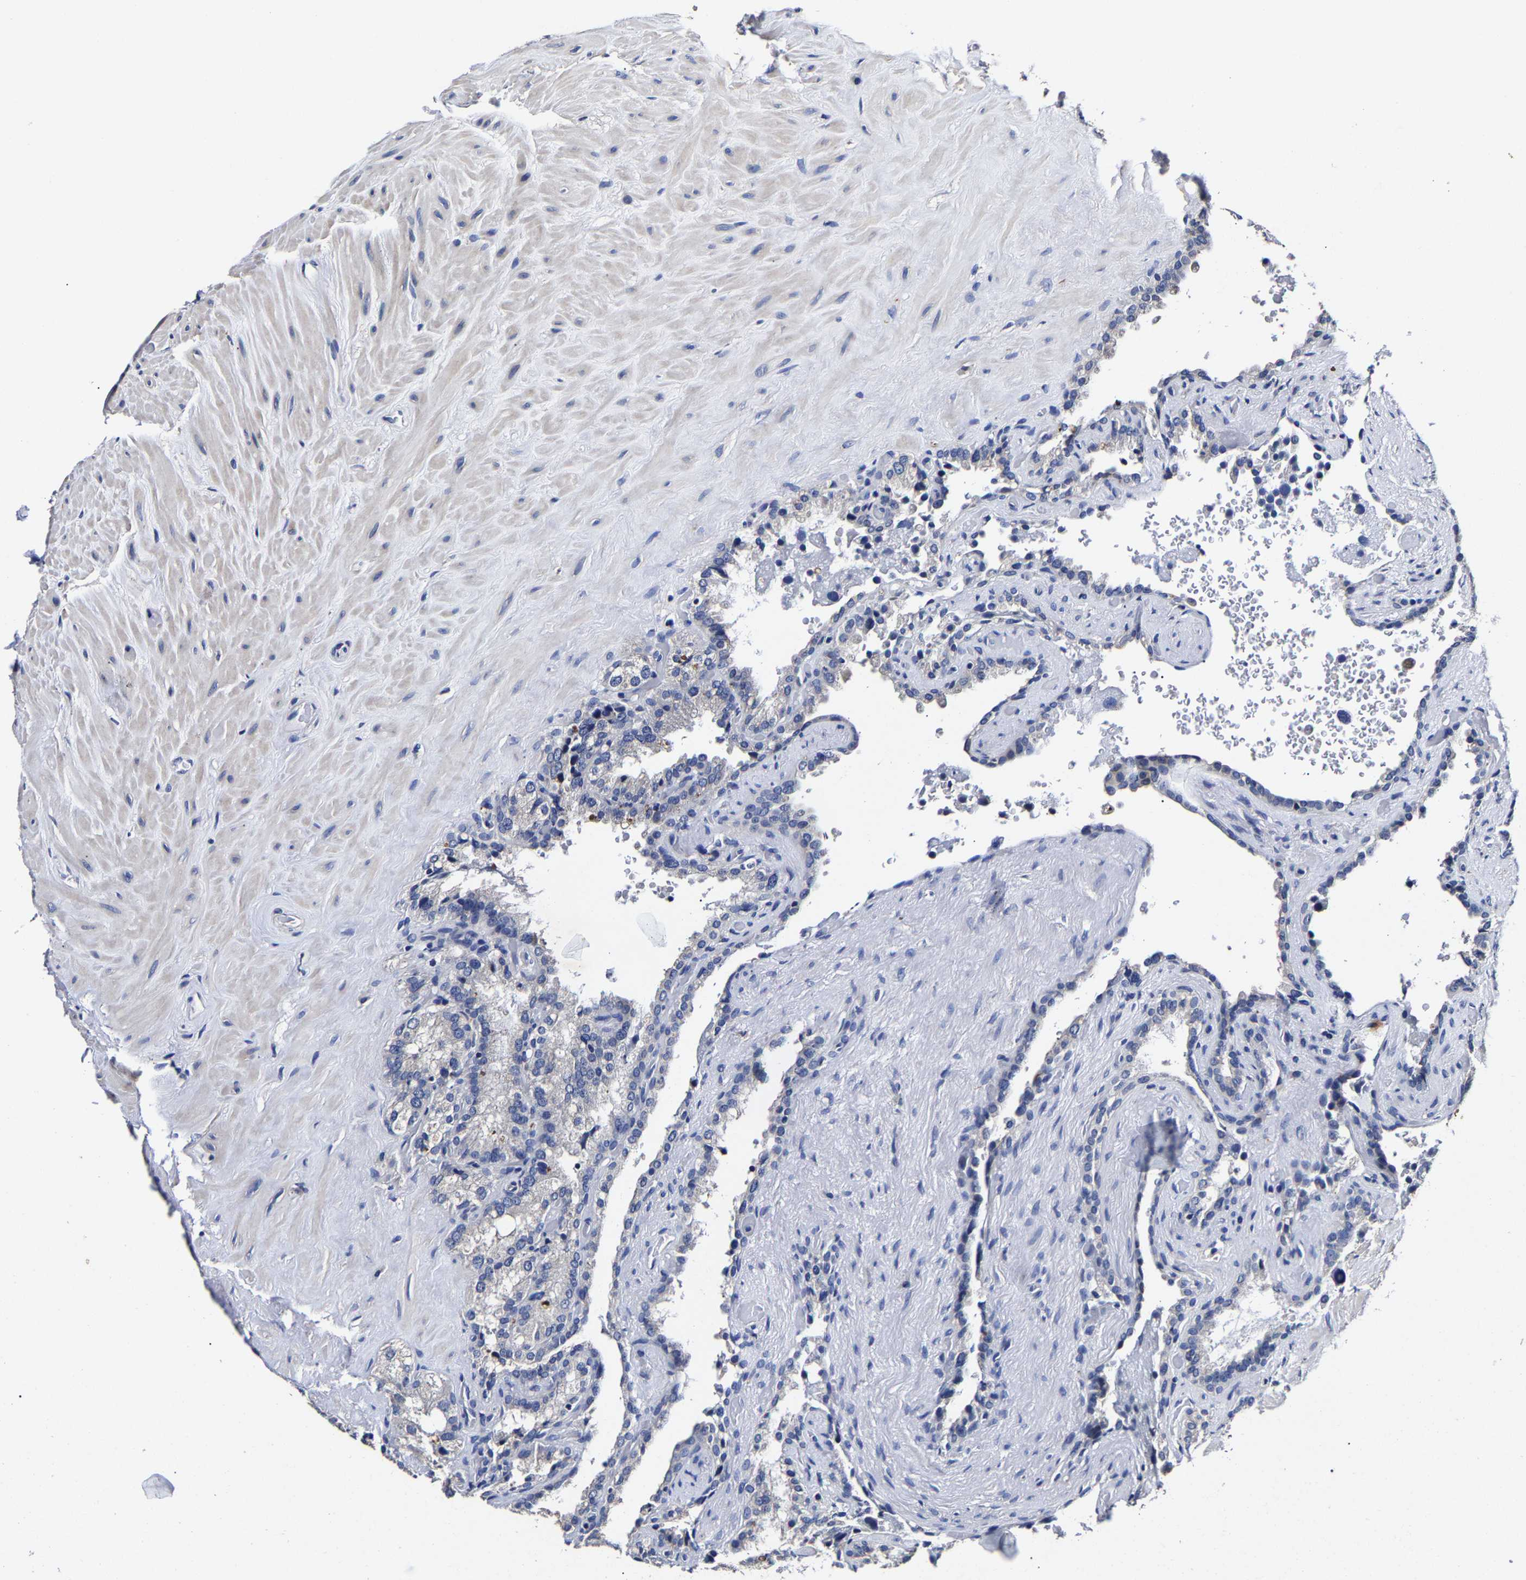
{"staining": {"intensity": "negative", "quantity": "none", "location": "none"}, "tissue": "seminal vesicle", "cell_type": "Glandular cells", "image_type": "normal", "snomed": [{"axis": "morphology", "description": "Normal tissue, NOS"}, {"axis": "topography", "description": "Seminal veicle"}], "caption": "Immunohistochemistry photomicrograph of normal seminal vesicle: human seminal vesicle stained with DAB (3,3'-diaminobenzidine) reveals no significant protein positivity in glandular cells. Nuclei are stained in blue.", "gene": "AKAP4", "patient": {"sex": "male", "age": 68}}